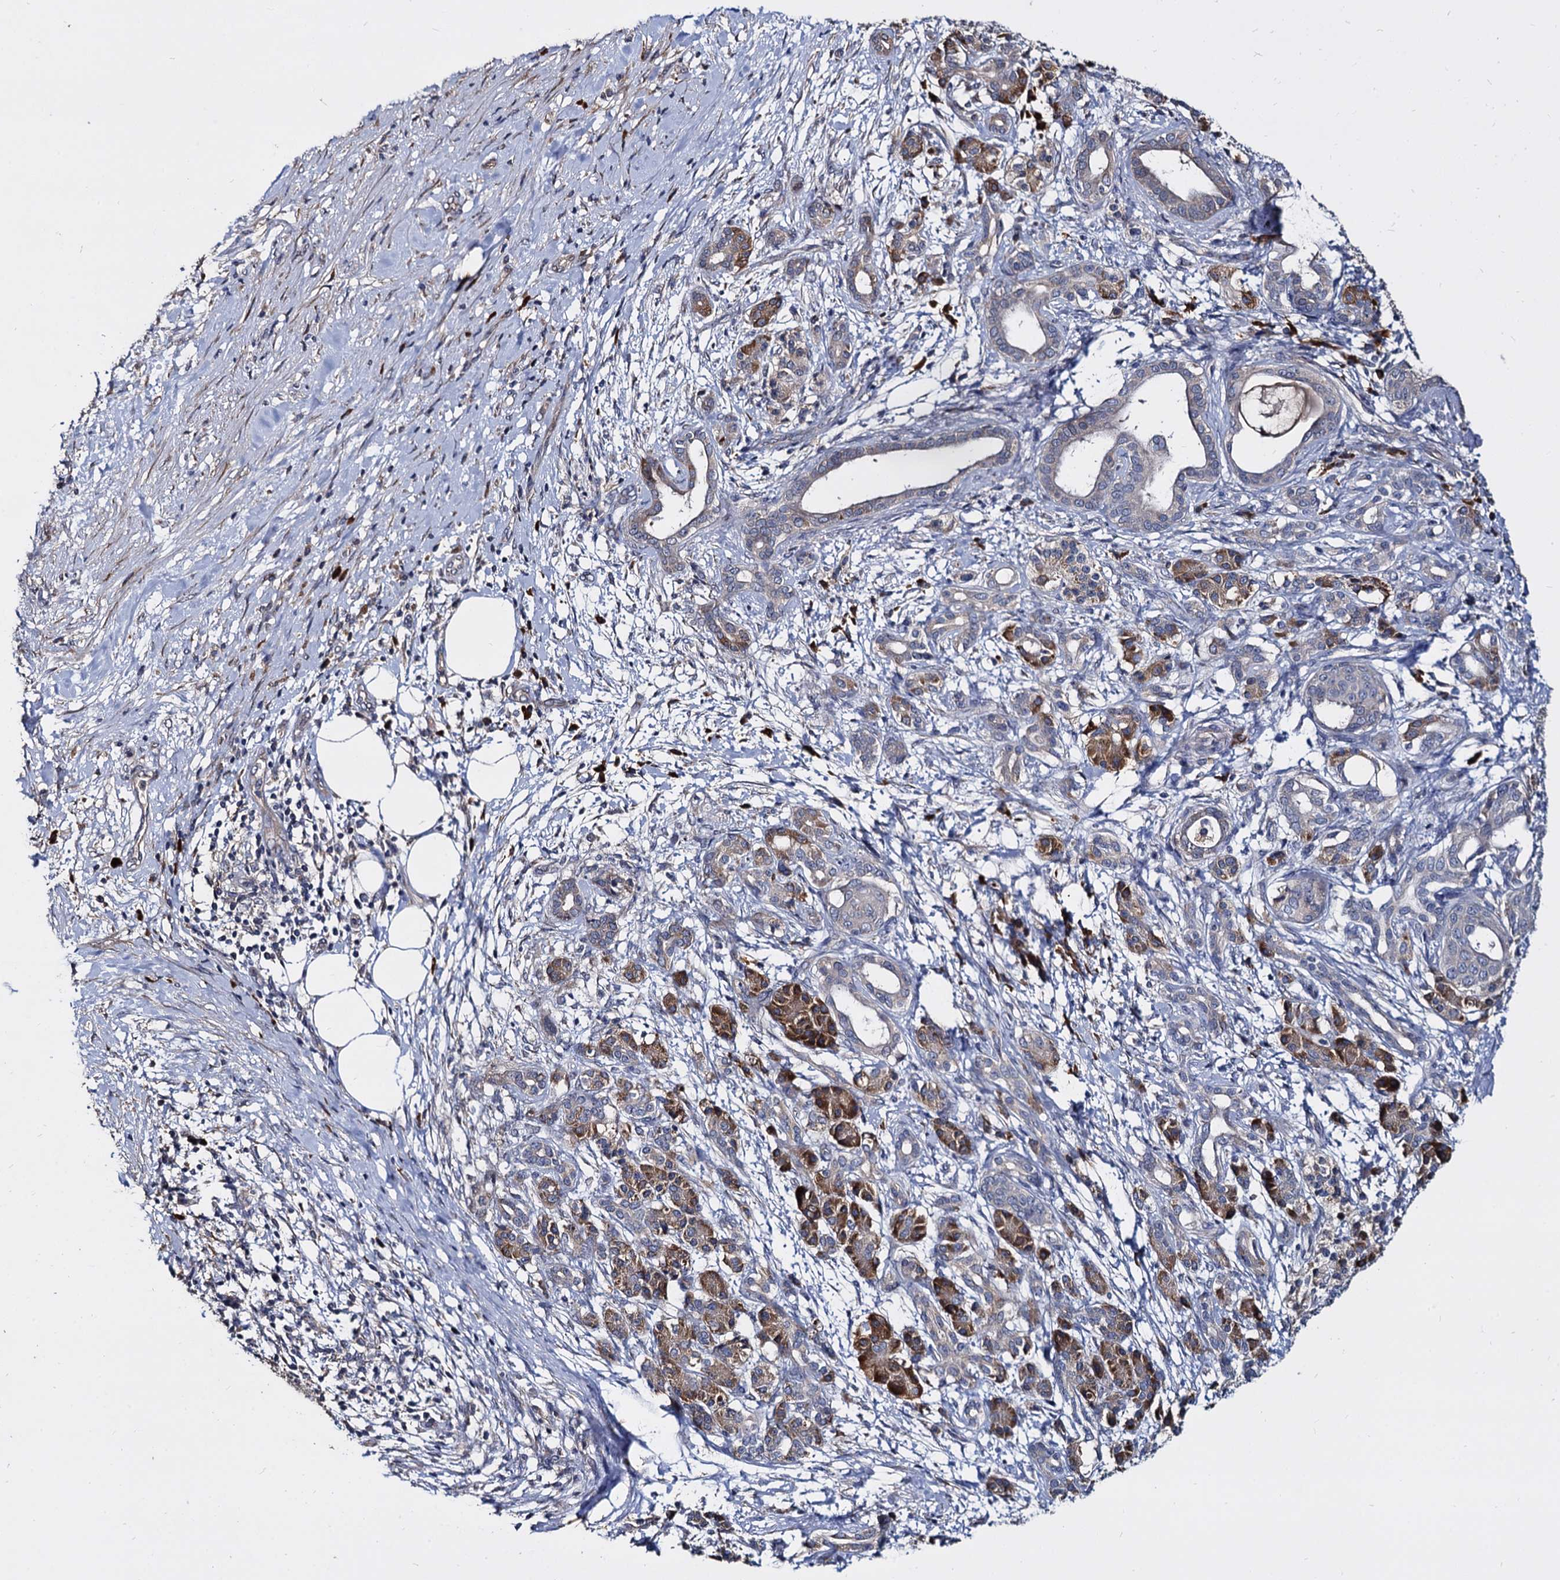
{"staining": {"intensity": "weak", "quantity": "<25%", "location": "cytoplasmic/membranous"}, "tissue": "pancreatic cancer", "cell_type": "Tumor cells", "image_type": "cancer", "snomed": [{"axis": "morphology", "description": "Adenocarcinoma, NOS"}, {"axis": "topography", "description": "Pancreas"}], "caption": "This is an IHC photomicrograph of human pancreatic cancer. There is no staining in tumor cells.", "gene": "WWC3", "patient": {"sex": "female", "age": 55}}